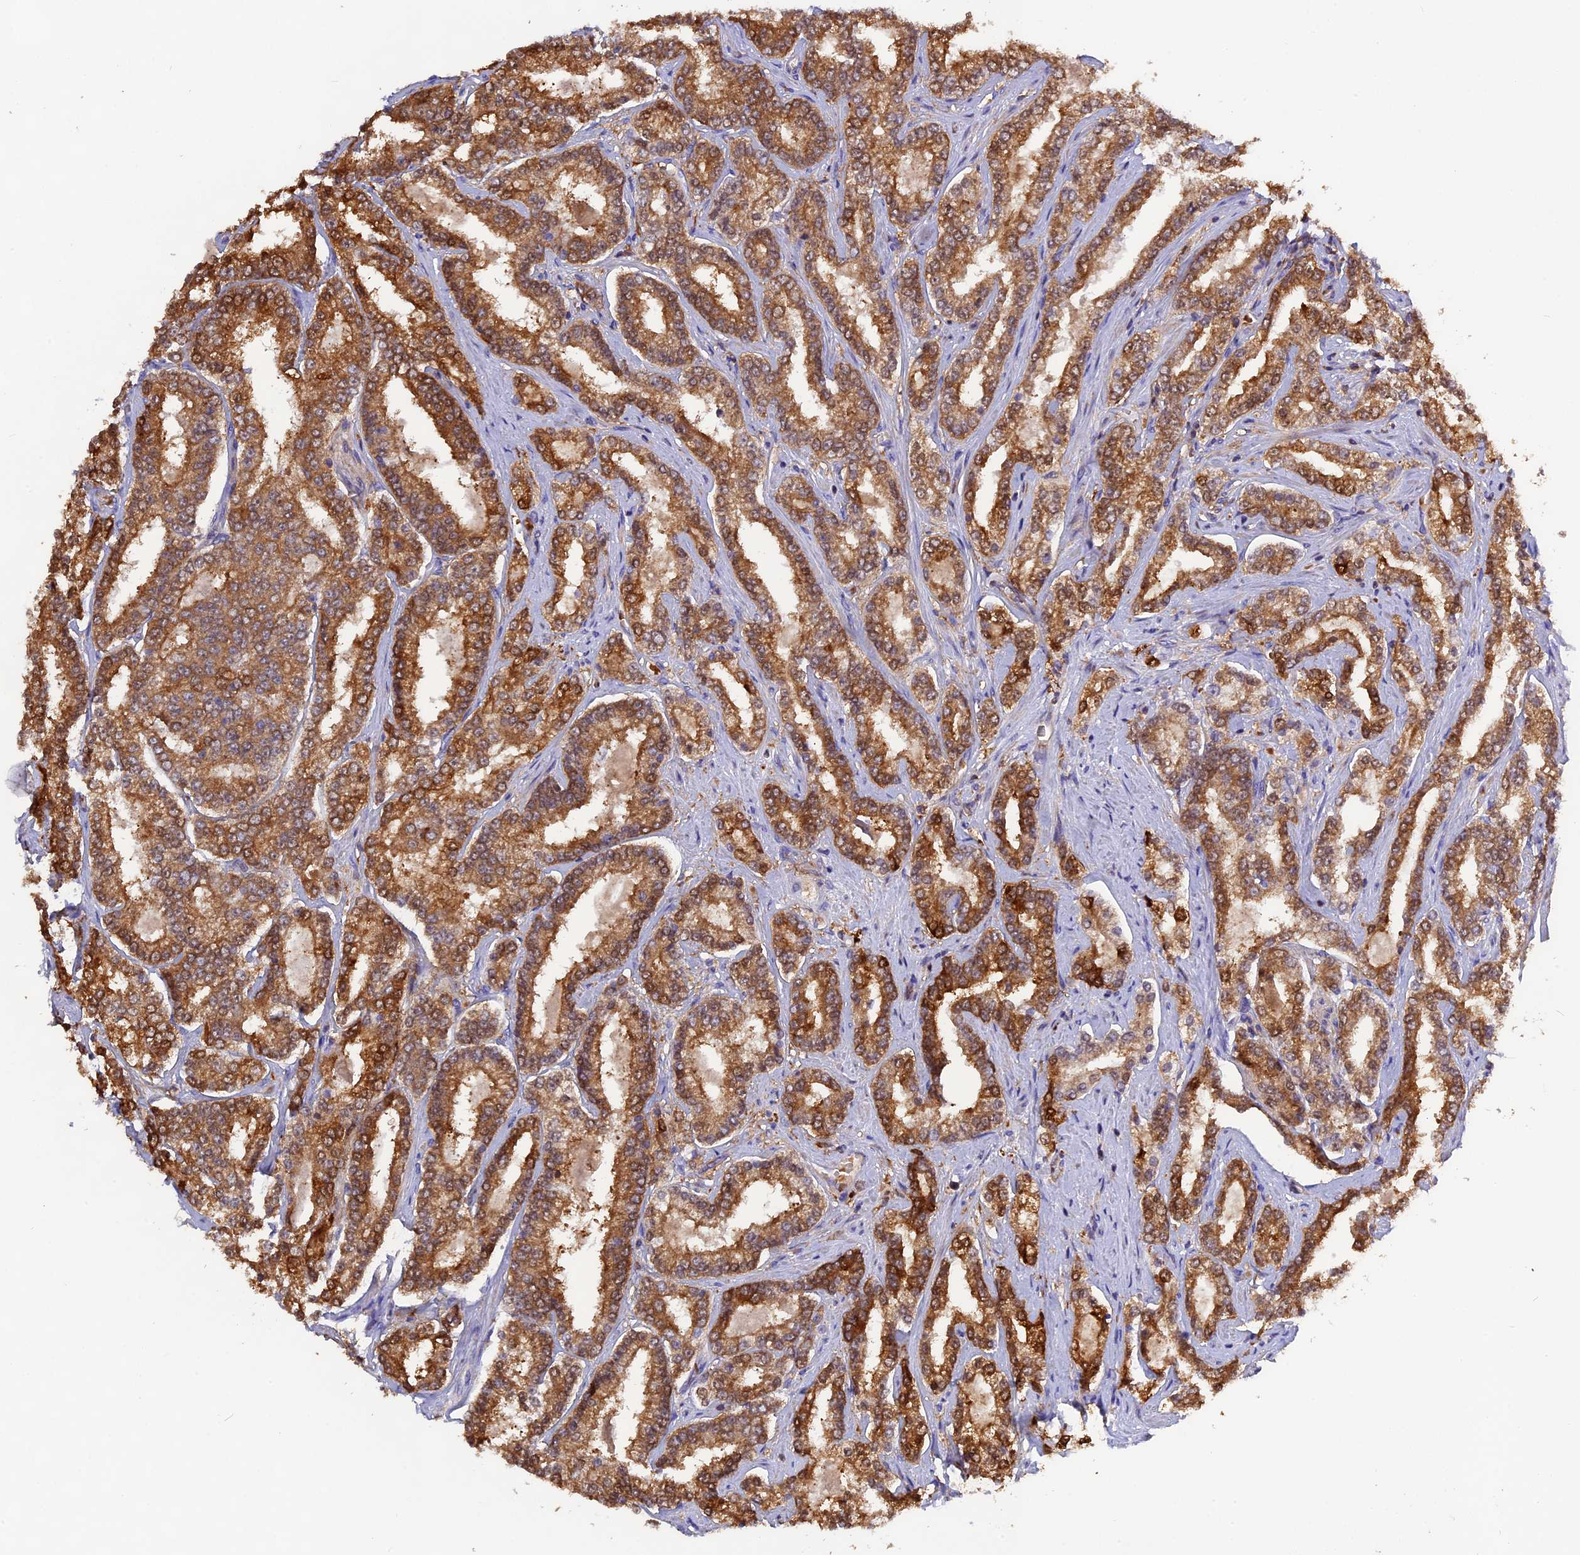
{"staining": {"intensity": "strong", "quantity": ">75%", "location": "cytoplasmic/membranous"}, "tissue": "prostate cancer", "cell_type": "Tumor cells", "image_type": "cancer", "snomed": [{"axis": "morphology", "description": "Normal tissue, NOS"}, {"axis": "morphology", "description": "Adenocarcinoma, High grade"}, {"axis": "topography", "description": "Prostate"}], "caption": "Human high-grade adenocarcinoma (prostate) stained with a protein marker demonstrates strong staining in tumor cells.", "gene": "MYO9B", "patient": {"sex": "male", "age": 83}}